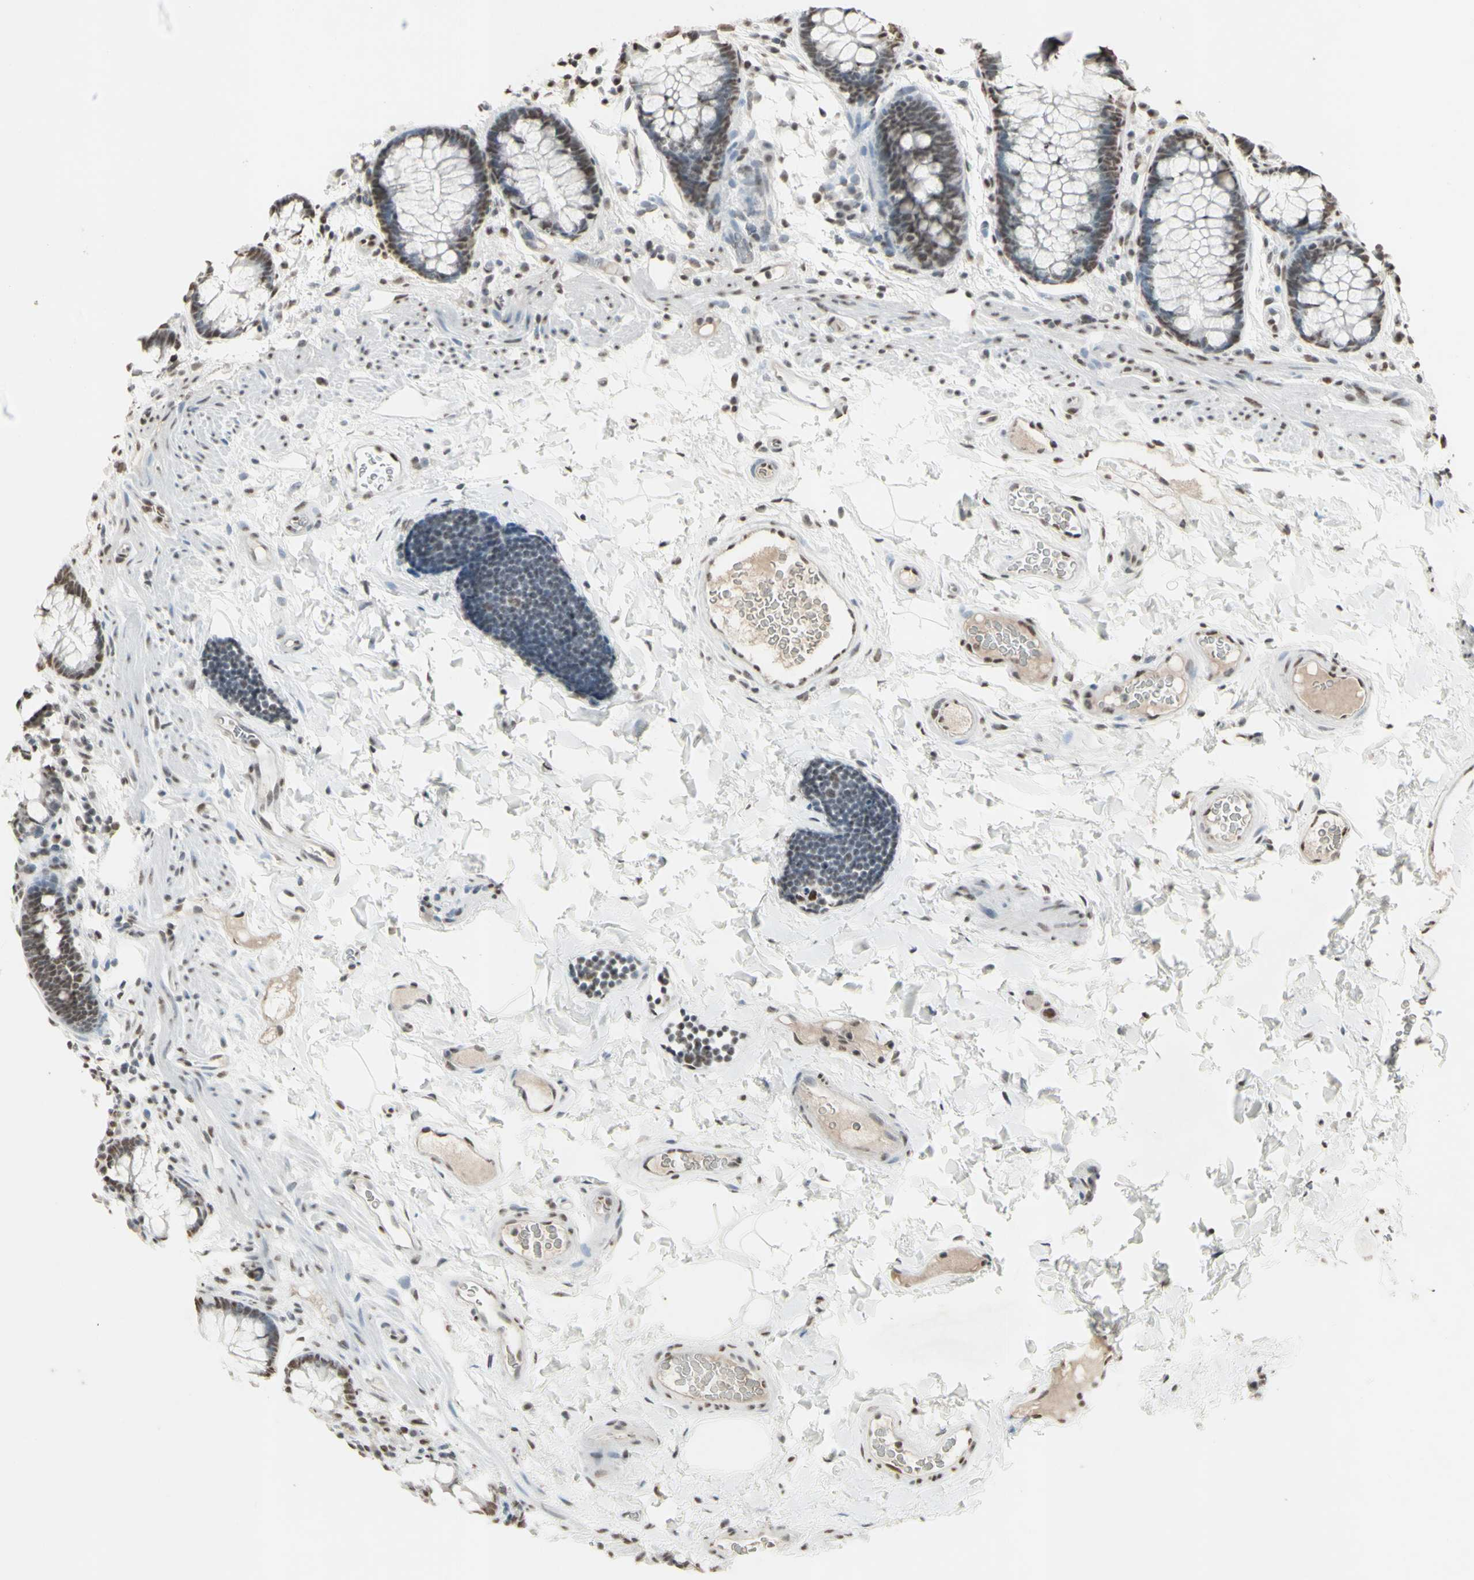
{"staining": {"intensity": "strong", "quantity": ">75%", "location": "nuclear"}, "tissue": "colon", "cell_type": "Endothelial cells", "image_type": "normal", "snomed": [{"axis": "morphology", "description": "Normal tissue, NOS"}, {"axis": "topography", "description": "Colon"}], "caption": "Immunohistochemistry (IHC) staining of normal colon, which shows high levels of strong nuclear positivity in approximately >75% of endothelial cells indicating strong nuclear protein staining. The staining was performed using DAB (brown) for protein detection and nuclei were counterstained in hematoxylin (blue).", "gene": "TRIM28", "patient": {"sex": "female", "age": 80}}